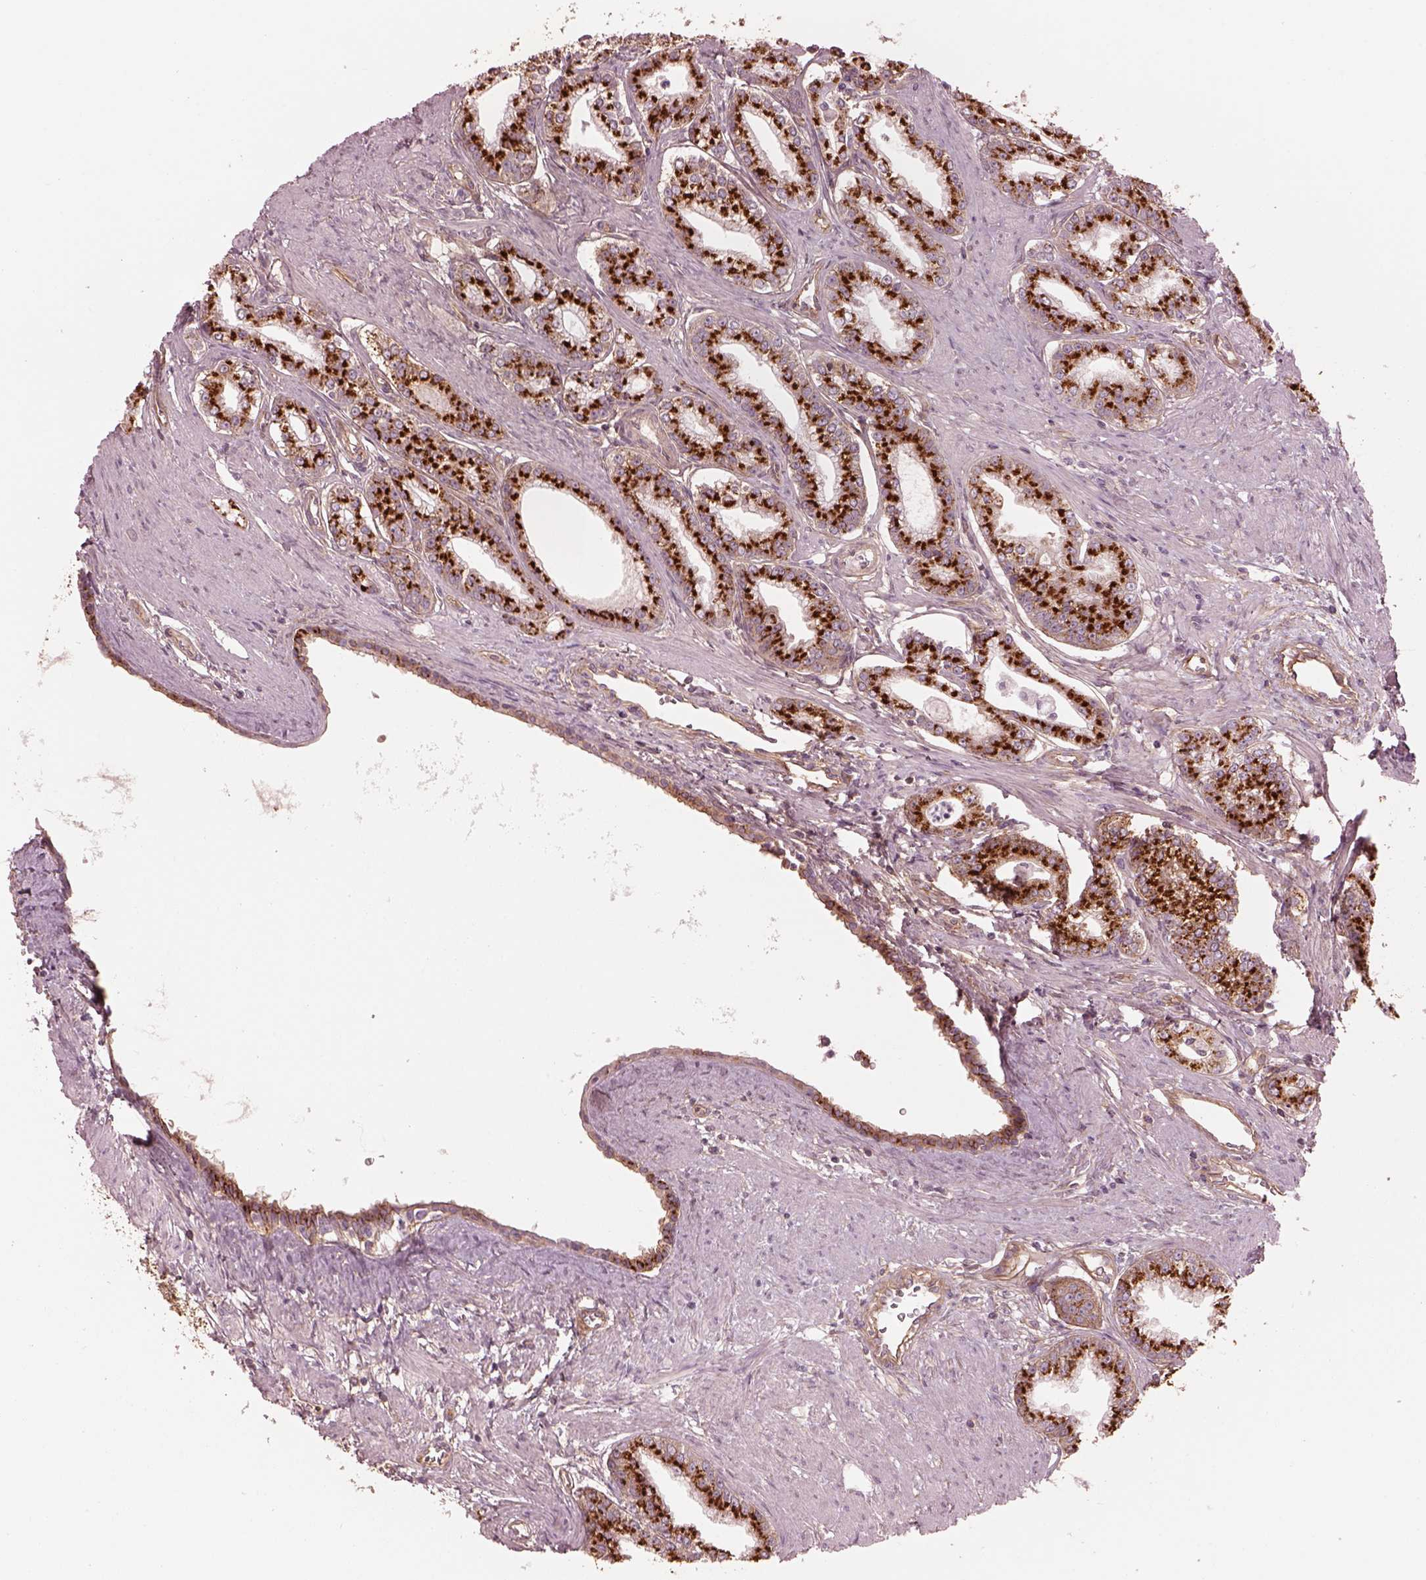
{"staining": {"intensity": "strong", "quantity": ">75%", "location": "cytoplasmic/membranous"}, "tissue": "prostate cancer", "cell_type": "Tumor cells", "image_type": "cancer", "snomed": [{"axis": "morphology", "description": "Adenocarcinoma, NOS"}, {"axis": "topography", "description": "Prostate"}], "caption": "A high-resolution micrograph shows immunohistochemistry (IHC) staining of adenocarcinoma (prostate), which demonstrates strong cytoplasmic/membranous positivity in about >75% of tumor cells.", "gene": "ELAPOR1", "patient": {"sex": "male", "age": 71}}